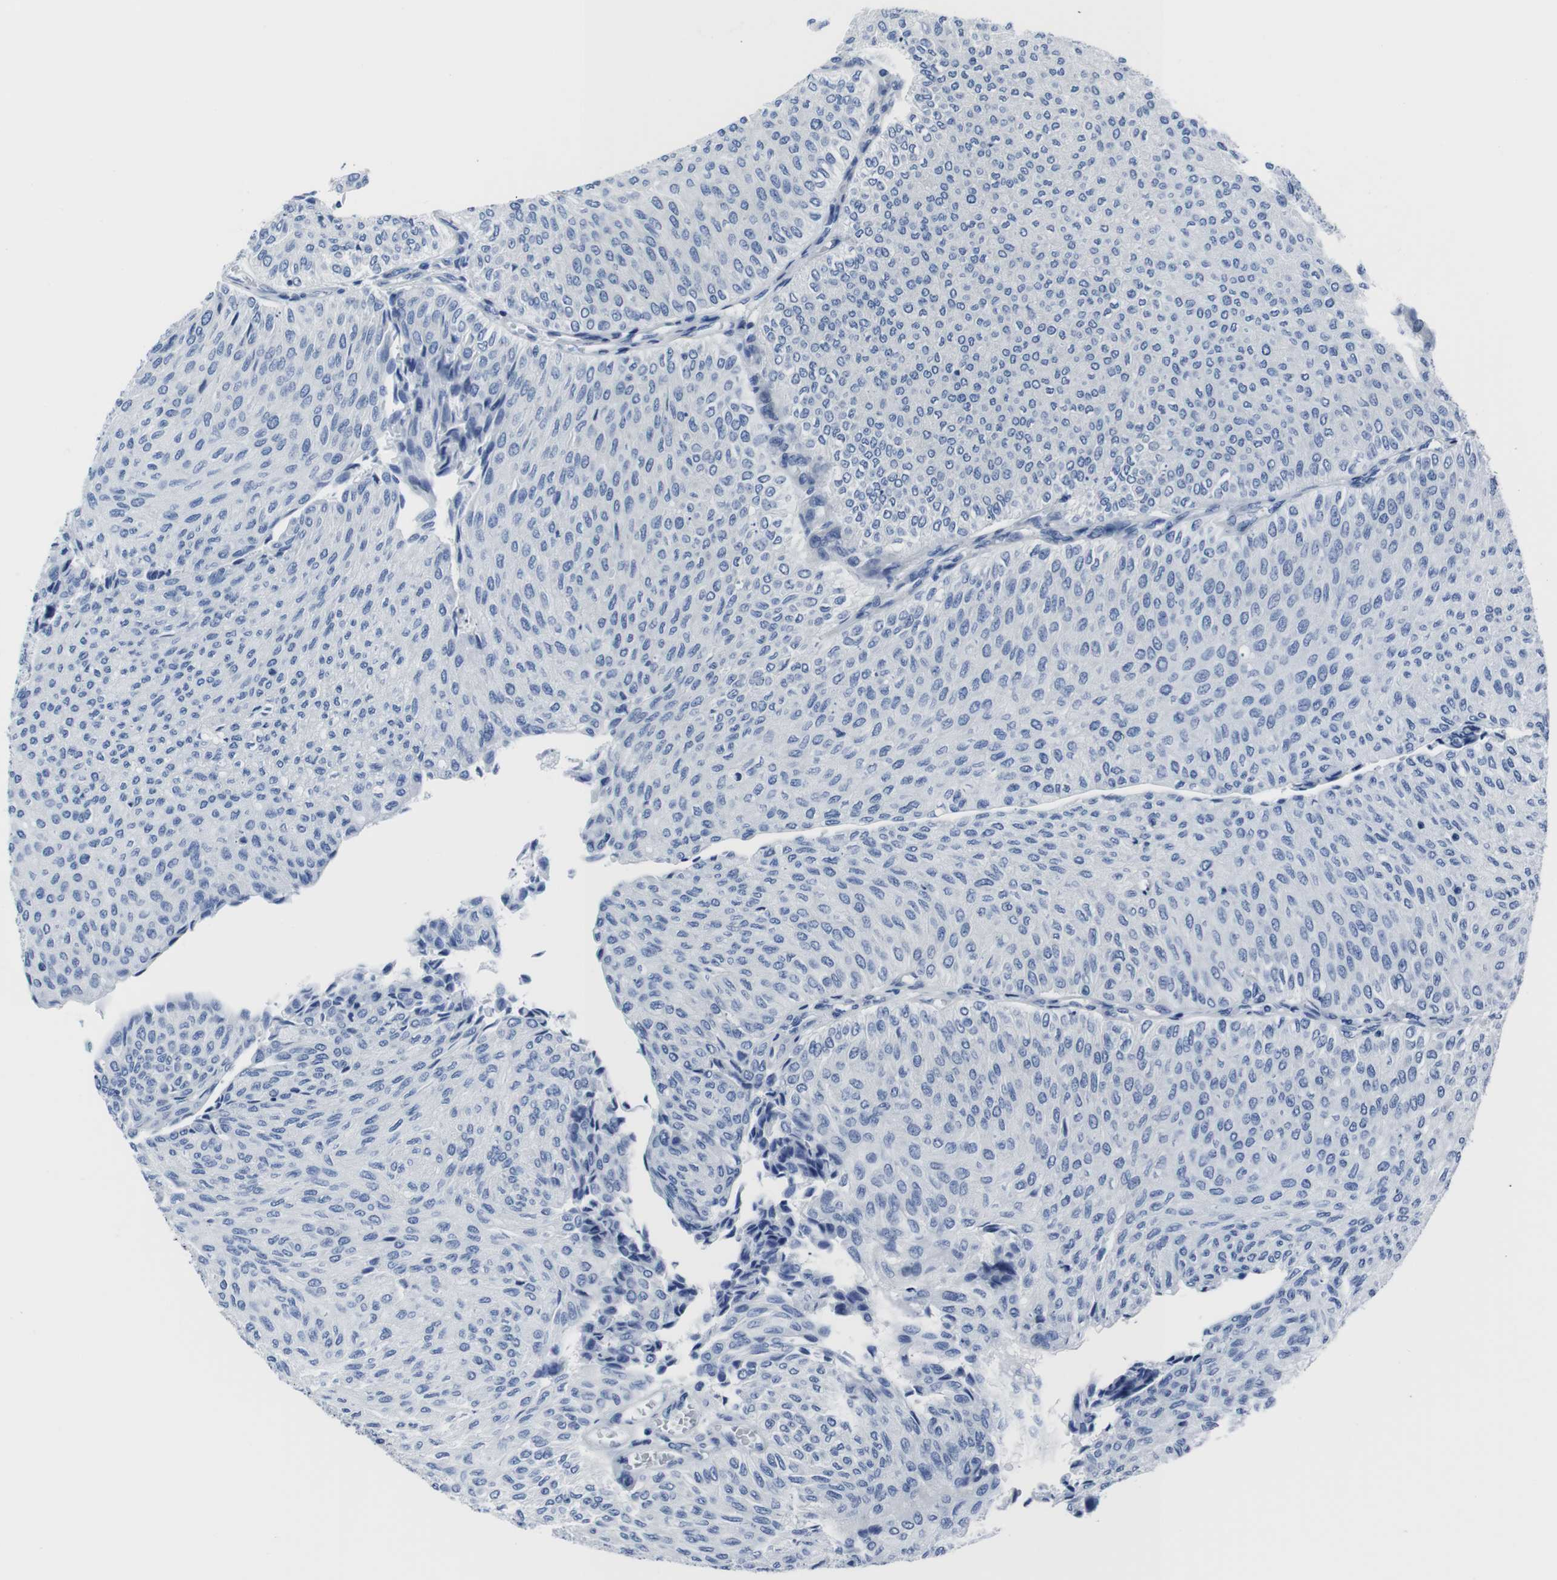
{"staining": {"intensity": "negative", "quantity": "none", "location": "none"}, "tissue": "urothelial cancer", "cell_type": "Tumor cells", "image_type": "cancer", "snomed": [{"axis": "morphology", "description": "Urothelial carcinoma, Low grade"}, {"axis": "topography", "description": "Urinary bladder"}], "caption": "Immunohistochemical staining of urothelial cancer shows no significant positivity in tumor cells. The staining is performed using DAB (3,3'-diaminobenzidine) brown chromogen with nuclei counter-stained in using hematoxylin.", "gene": "EIF4A1", "patient": {"sex": "male", "age": 78}}